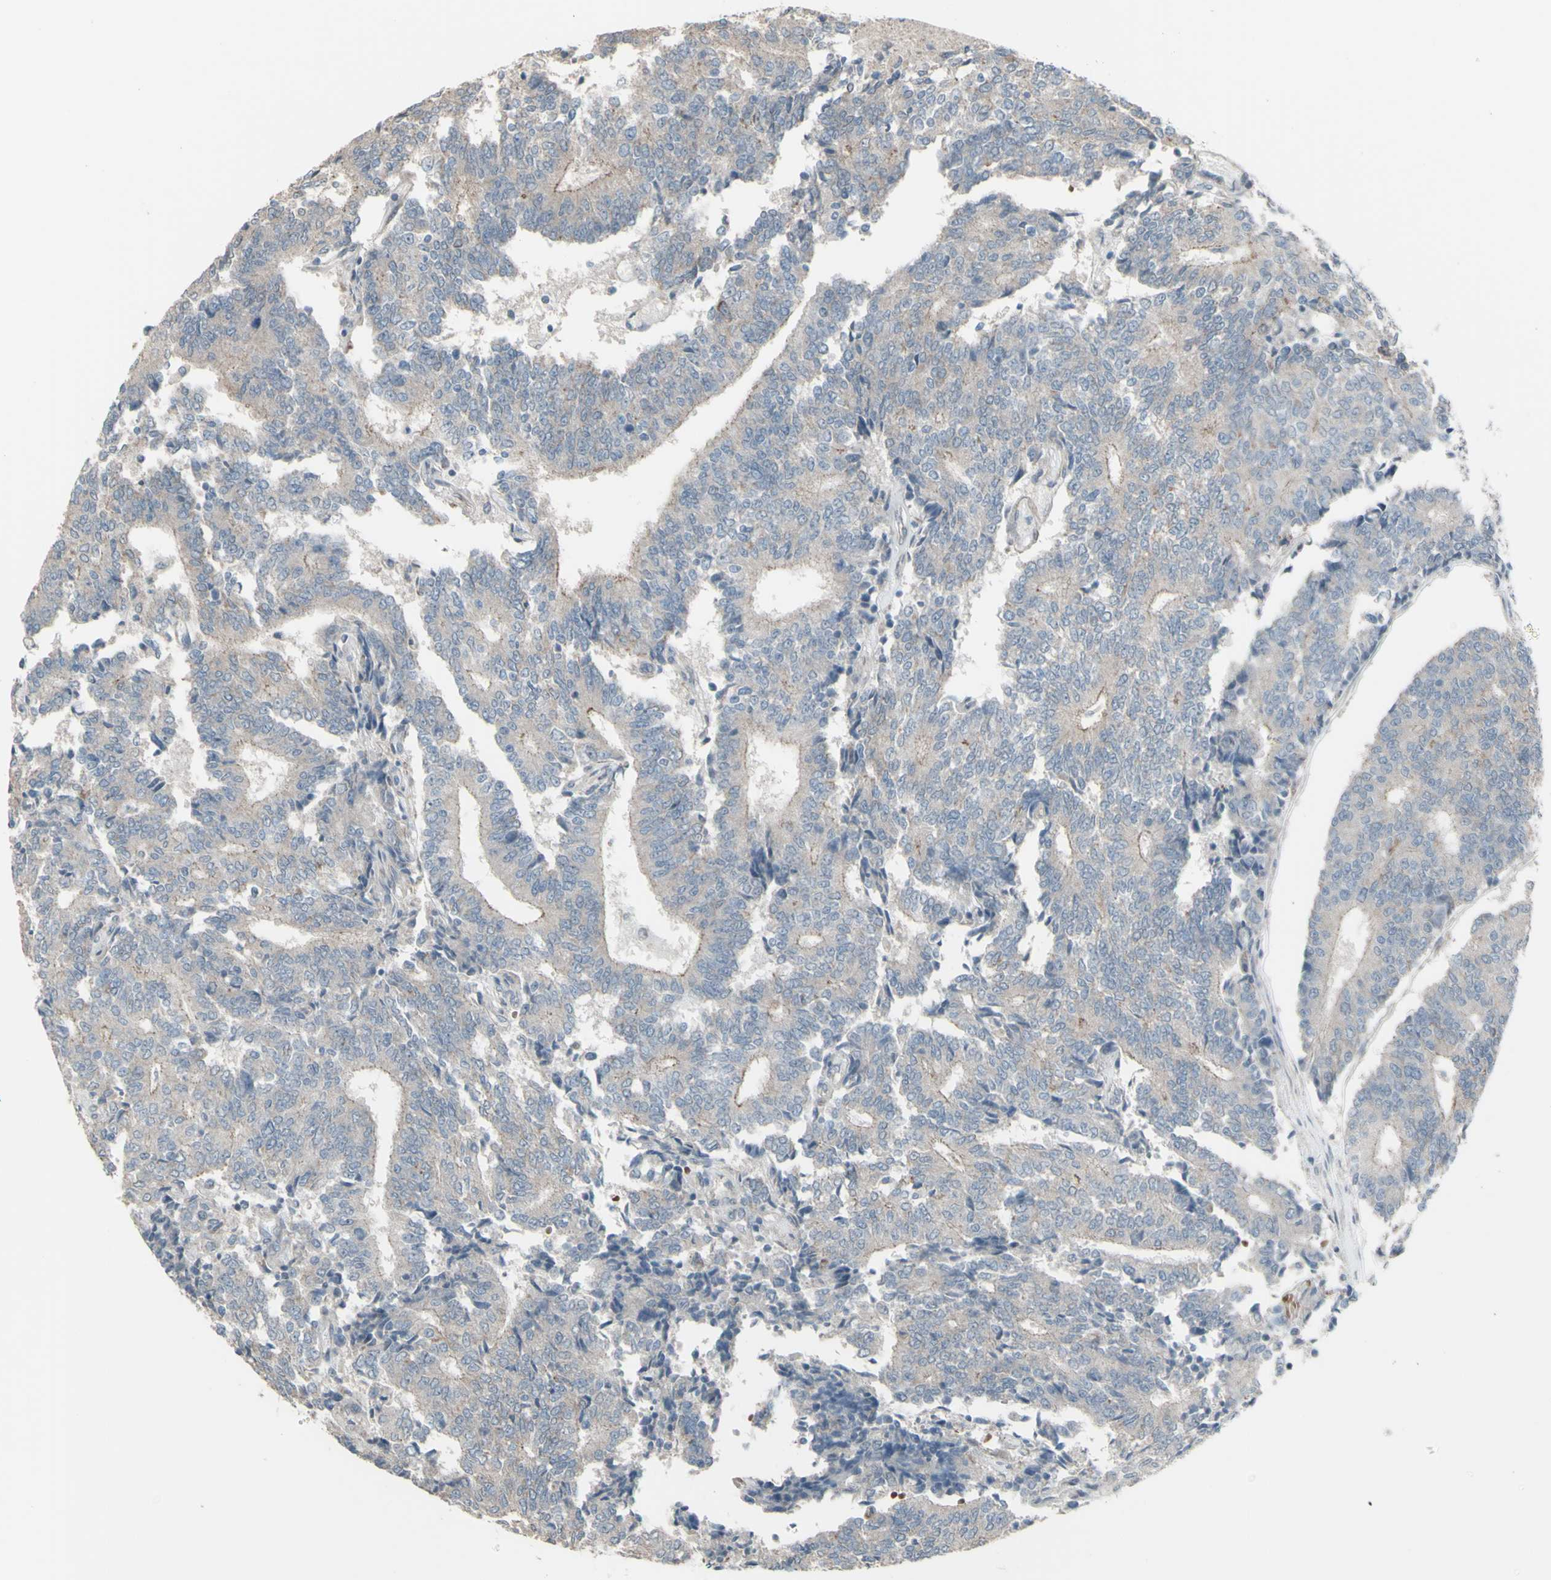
{"staining": {"intensity": "weak", "quantity": ">75%", "location": "cytoplasmic/membranous"}, "tissue": "prostate cancer", "cell_type": "Tumor cells", "image_type": "cancer", "snomed": [{"axis": "morphology", "description": "Normal tissue, NOS"}, {"axis": "morphology", "description": "Adenocarcinoma, High grade"}, {"axis": "topography", "description": "Prostate"}, {"axis": "topography", "description": "Seminal veicle"}], "caption": "Tumor cells exhibit low levels of weak cytoplasmic/membranous positivity in about >75% of cells in human prostate cancer.", "gene": "GRAMD1B", "patient": {"sex": "male", "age": 55}}